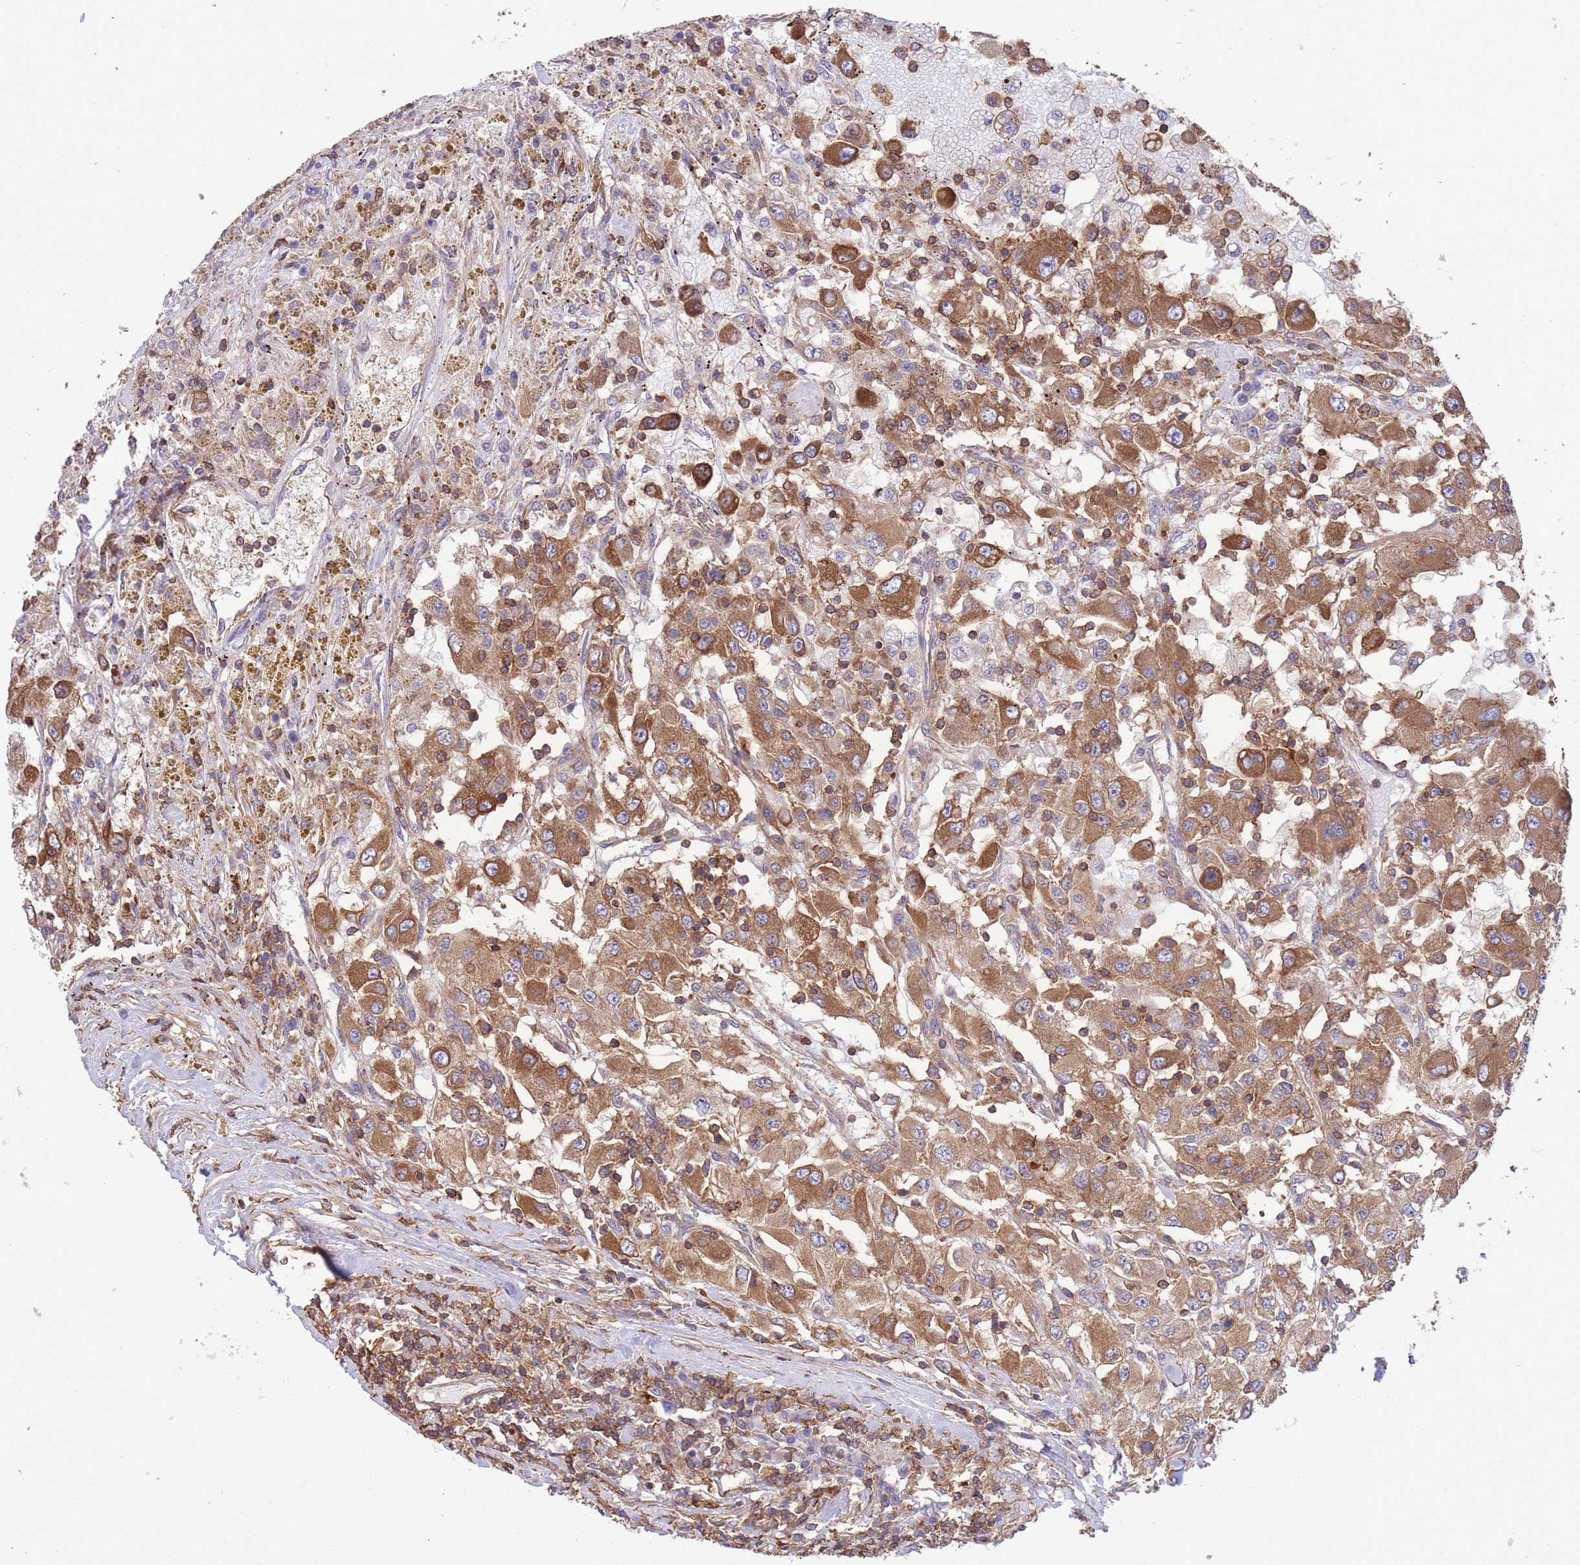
{"staining": {"intensity": "moderate", "quantity": ">75%", "location": "cytoplasmic/membranous"}, "tissue": "renal cancer", "cell_type": "Tumor cells", "image_type": "cancer", "snomed": [{"axis": "morphology", "description": "Adenocarcinoma, NOS"}, {"axis": "topography", "description": "Kidney"}], "caption": "IHC histopathology image of human adenocarcinoma (renal) stained for a protein (brown), which demonstrates medium levels of moderate cytoplasmic/membranous staining in about >75% of tumor cells.", "gene": "LRRN4CL", "patient": {"sex": "female", "age": 67}}